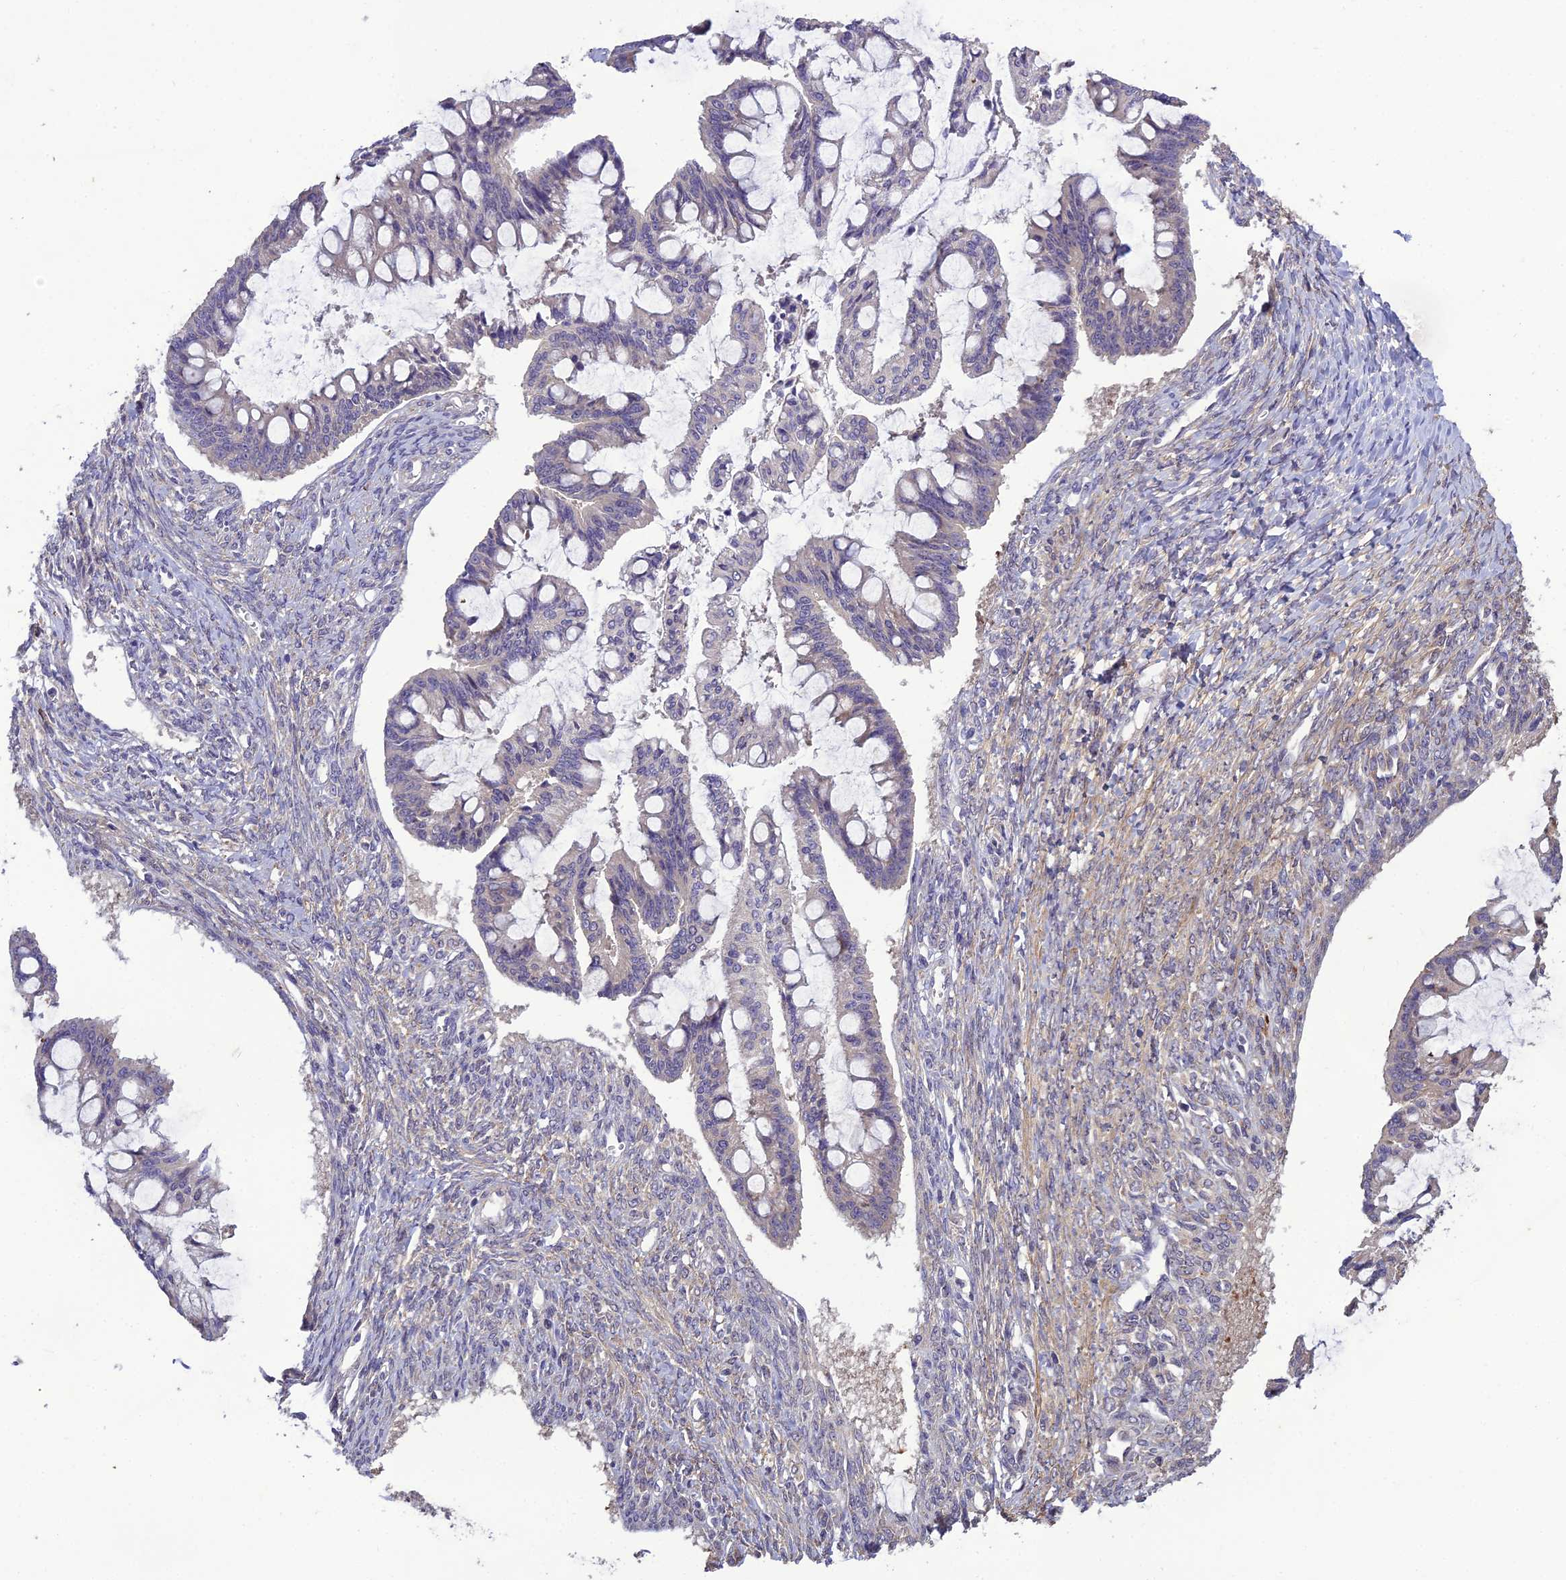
{"staining": {"intensity": "negative", "quantity": "none", "location": "none"}, "tissue": "ovarian cancer", "cell_type": "Tumor cells", "image_type": "cancer", "snomed": [{"axis": "morphology", "description": "Cystadenocarcinoma, mucinous, NOS"}, {"axis": "topography", "description": "Ovary"}], "caption": "A micrograph of ovarian cancer stained for a protein shows no brown staining in tumor cells. (DAB (3,3'-diaminobenzidine) immunohistochemistry (IHC), high magnification).", "gene": "CENPL", "patient": {"sex": "female", "age": 73}}